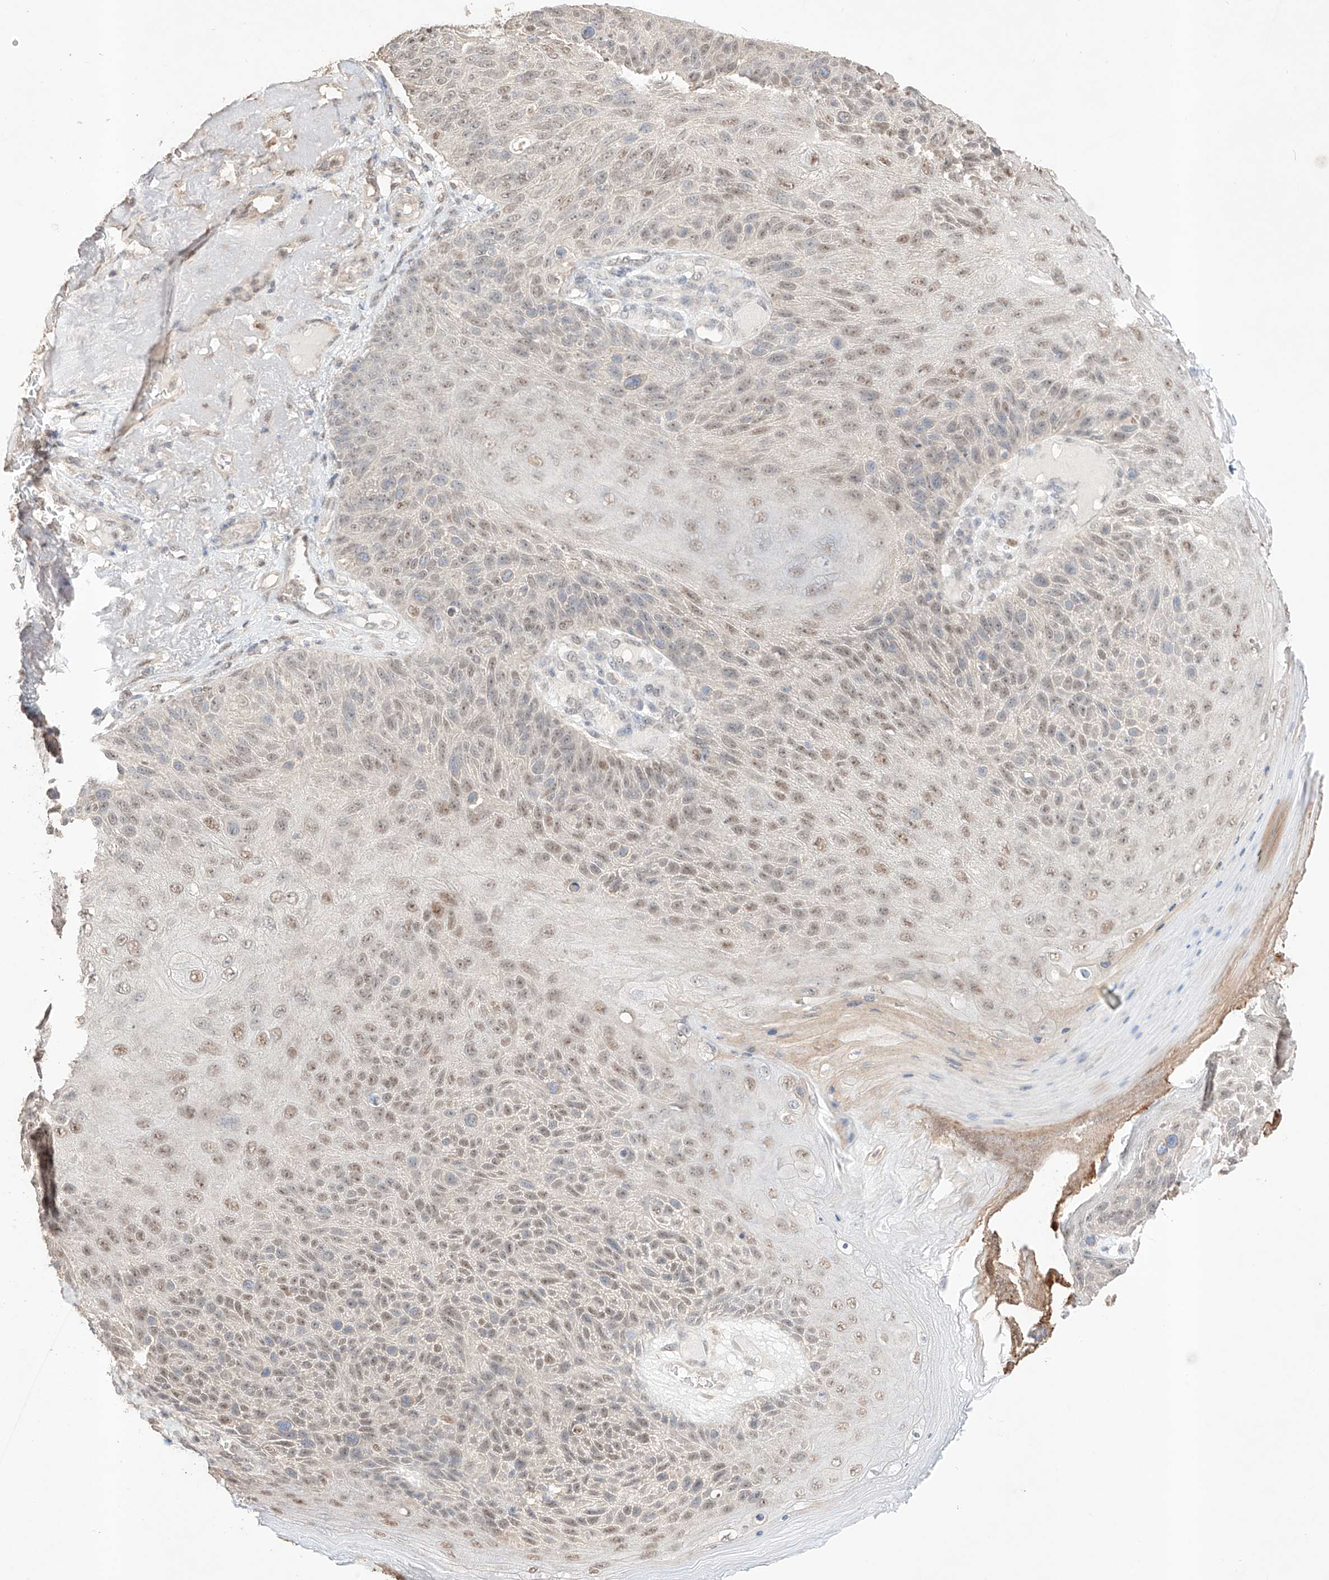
{"staining": {"intensity": "weak", "quantity": ">75%", "location": "nuclear"}, "tissue": "skin cancer", "cell_type": "Tumor cells", "image_type": "cancer", "snomed": [{"axis": "morphology", "description": "Squamous cell carcinoma, NOS"}, {"axis": "topography", "description": "Skin"}], "caption": "Skin cancer (squamous cell carcinoma) tissue demonstrates weak nuclear expression in about >75% of tumor cells, visualized by immunohistochemistry.", "gene": "APIP", "patient": {"sex": "female", "age": 88}}